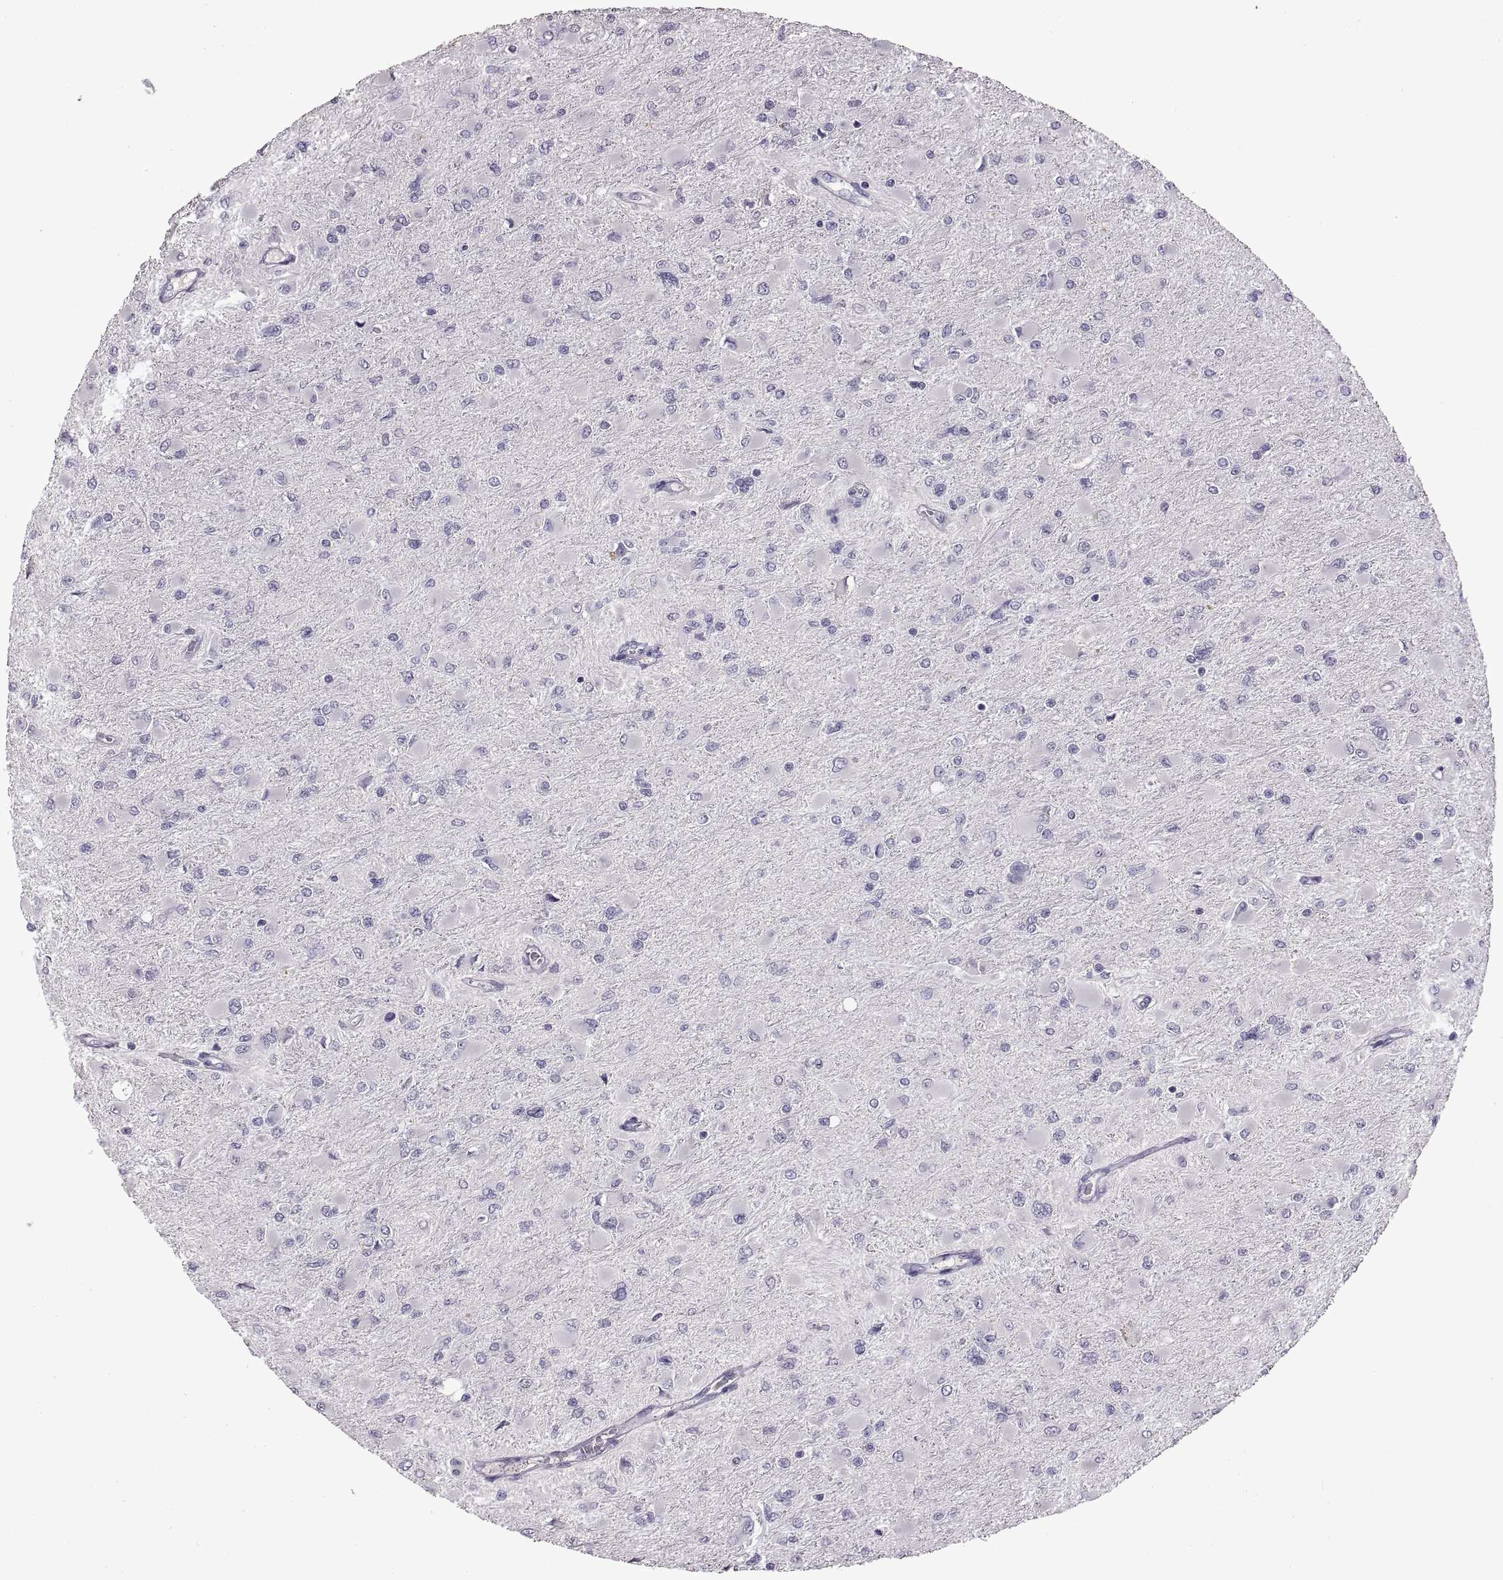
{"staining": {"intensity": "negative", "quantity": "none", "location": "none"}, "tissue": "glioma", "cell_type": "Tumor cells", "image_type": "cancer", "snomed": [{"axis": "morphology", "description": "Glioma, malignant, High grade"}, {"axis": "topography", "description": "Cerebral cortex"}], "caption": "Human glioma stained for a protein using immunohistochemistry (IHC) exhibits no staining in tumor cells.", "gene": "DEFB136", "patient": {"sex": "female", "age": 36}}